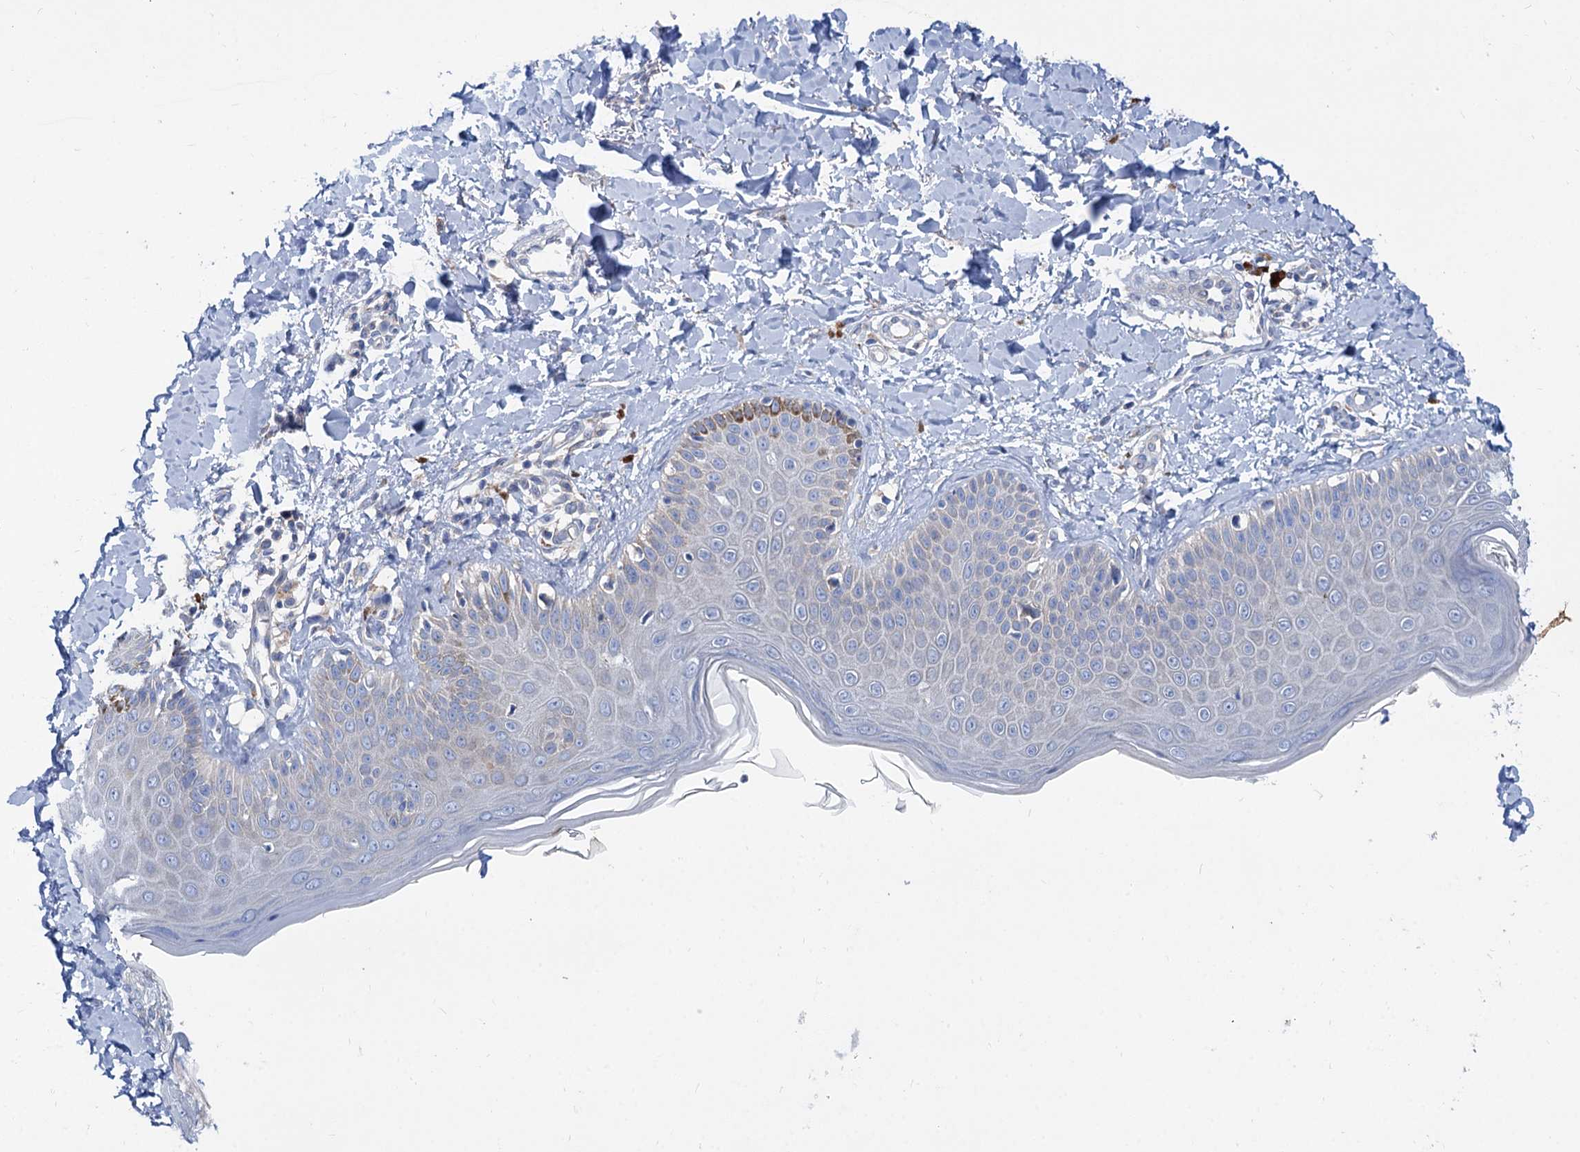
{"staining": {"intensity": "negative", "quantity": "none", "location": "none"}, "tissue": "skin", "cell_type": "Fibroblasts", "image_type": "normal", "snomed": [{"axis": "morphology", "description": "Normal tissue, NOS"}, {"axis": "topography", "description": "Skin"}], "caption": "The image displays no significant expression in fibroblasts of skin. Brightfield microscopy of IHC stained with DAB (3,3'-diaminobenzidine) (brown) and hematoxylin (blue), captured at high magnification.", "gene": "TRIM55", "patient": {"sex": "male", "age": 52}}